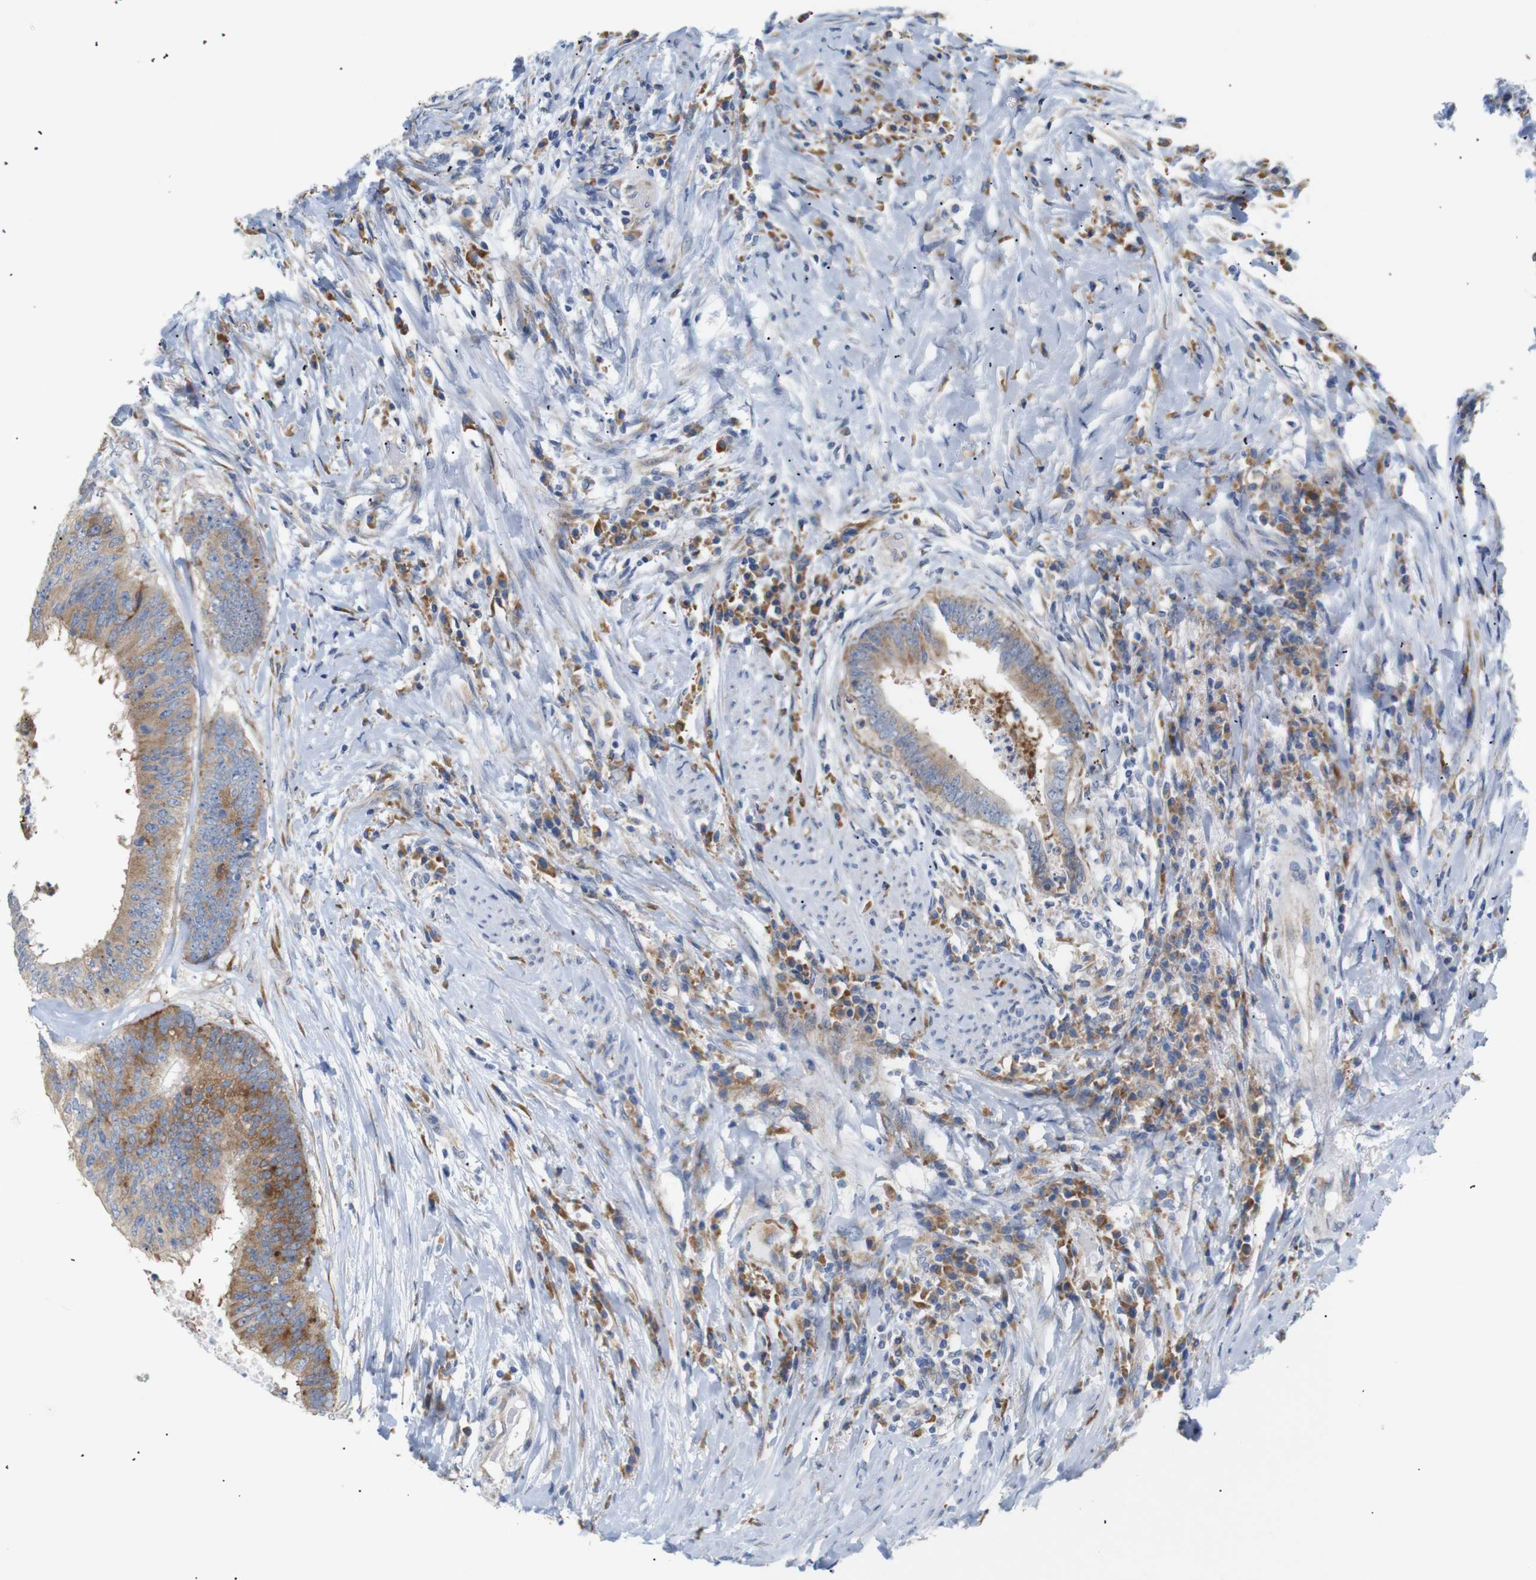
{"staining": {"intensity": "moderate", "quantity": ">75%", "location": "cytoplasmic/membranous"}, "tissue": "colorectal cancer", "cell_type": "Tumor cells", "image_type": "cancer", "snomed": [{"axis": "morphology", "description": "Adenocarcinoma, NOS"}, {"axis": "topography", "description": "Rectum"}], "caption": "Protein expression analysis of colorectal adenocarcinoma reveals moderate cytoplasmic/membranous expression in about >75% of tumor cells. The staining was performed using DAB, with brown indicating positive protein expression. Nuclei are stained blue with hematoxylin.", "gene": "TRIM5", "patient": {"sex": "male", "age": 72}}